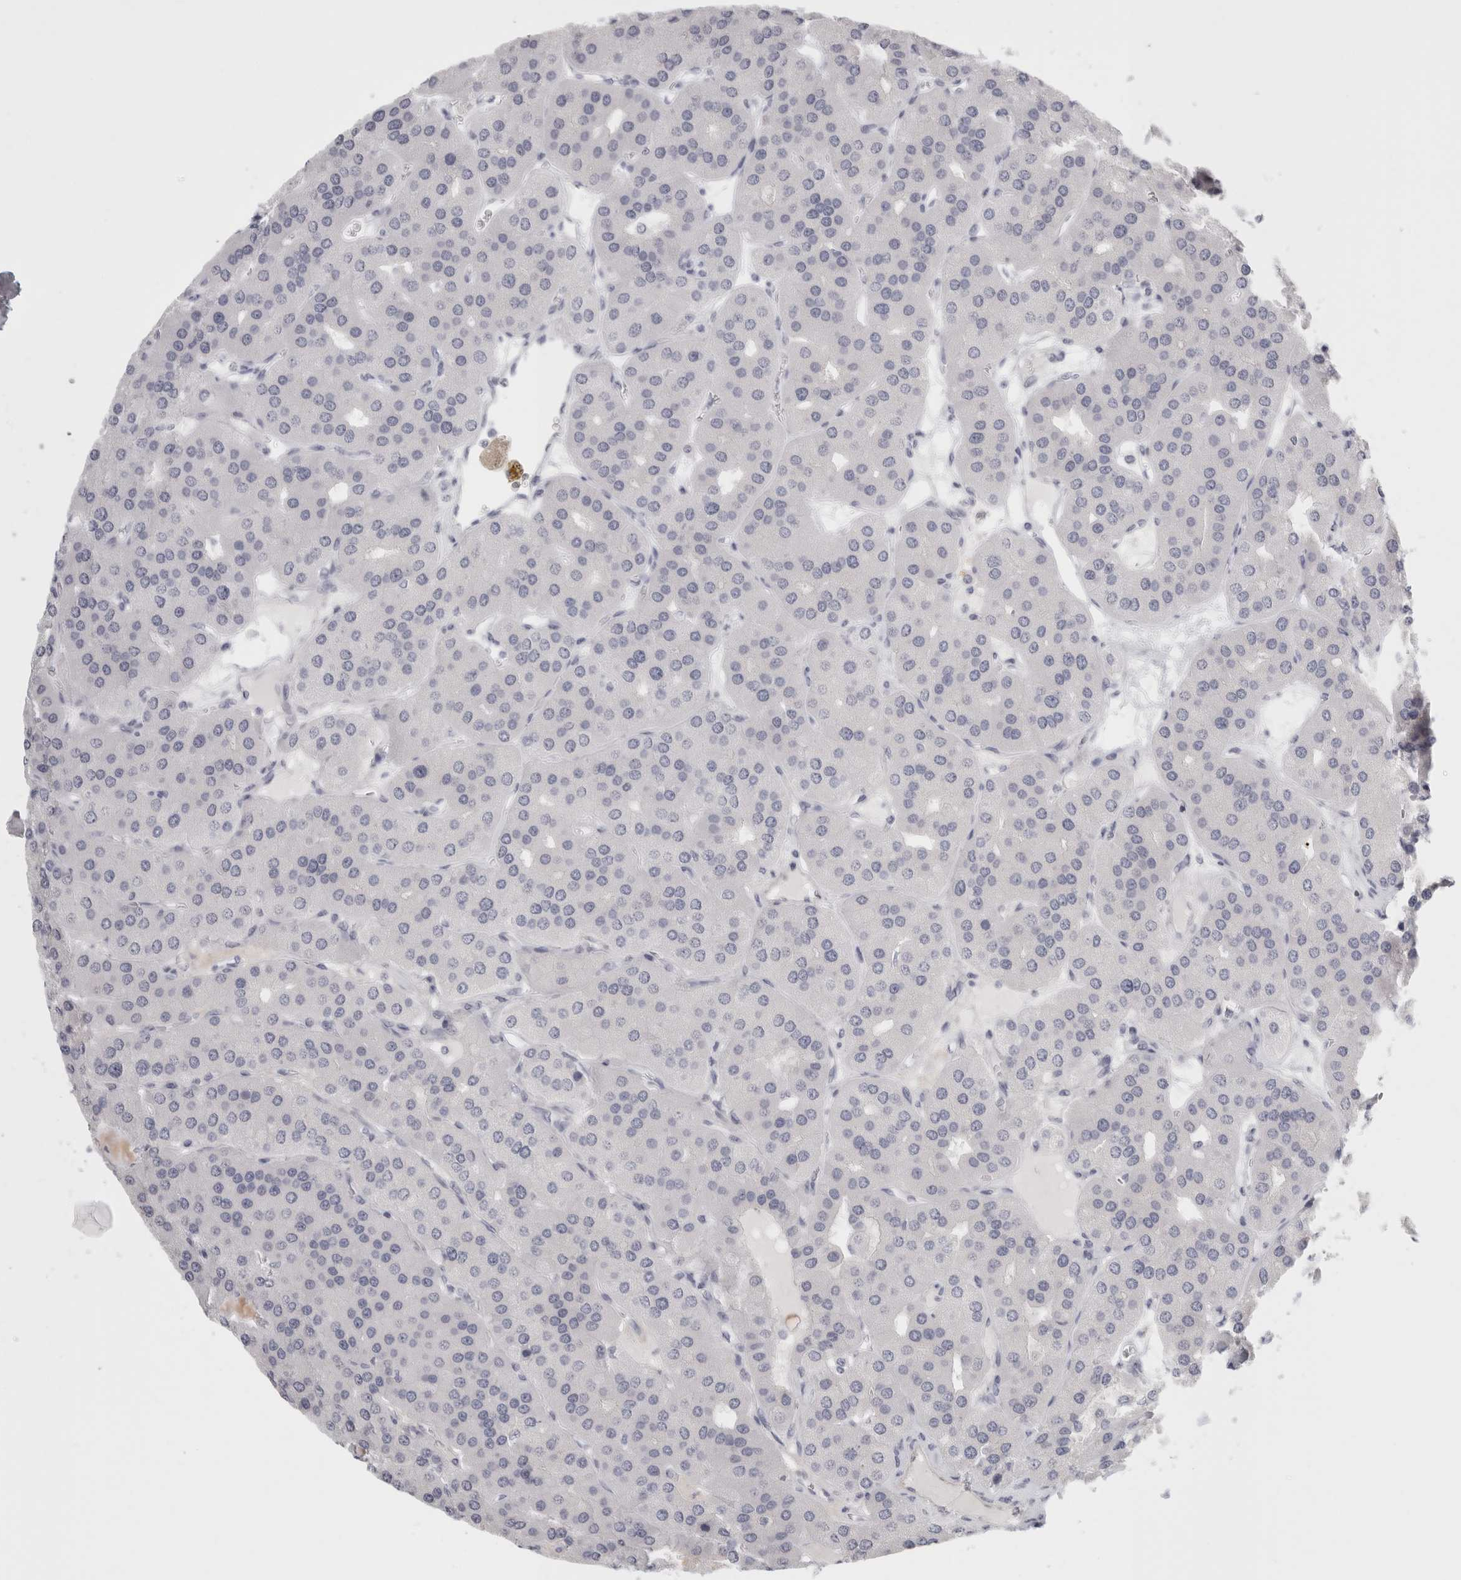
{"staining": {"intensity": "negative", "quantity": "none", "location": "none"}, "tissue": "parathyroid gland", "cell_type": "Glandular cells", "image_type": "normal", "snomed": [{"axis": "morphology", "description": "Normal tissue, NOS"}, {"axis": "morphology", "description": "Adenoma, NOS"}, {"axis": "topography", "description": "Parathyroid gland"}], "caption": "Immunohistochemical staining of normal human parathyroid gland shows no significant expression in glandular cells.", "gene": "FBLIM1", "patient": {"sex": "female", "age": 86}}